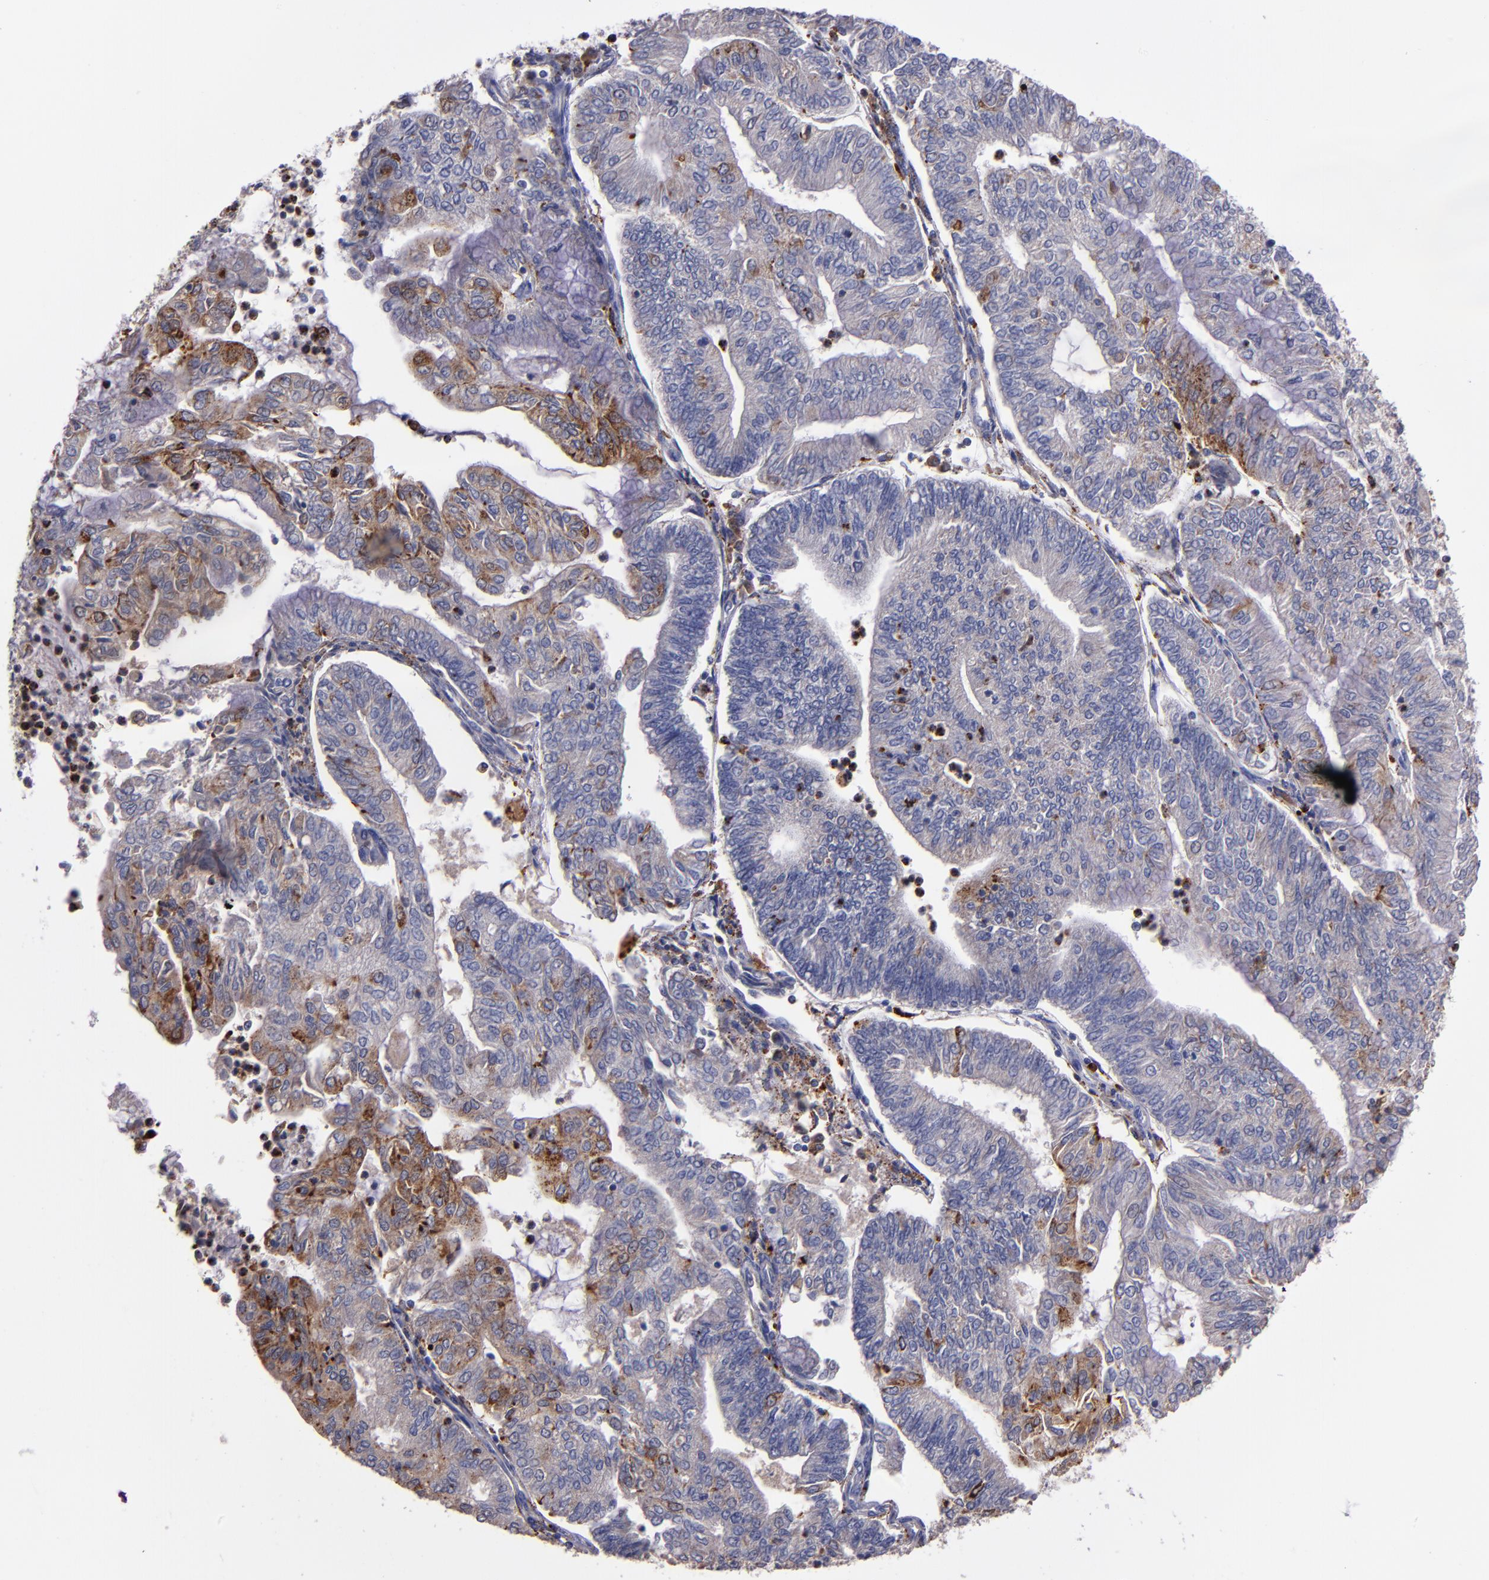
{"staining": {"intensity": "weak", "quantity": "25%-75%", "location": "cytoplasmic/membranous"}, "tissue": "endometrial cancer", "cell_type": "Tumor cells", "image_type": "cancer", "snomed": [{"axis": "morphology", "description": "Adenocarcinoma, NOS"}, {"axis": "topography", "description": "Endometrium"}], "caption": "High-power microscopy captured an IHC histopathology image of endometrial adenocarcinoma, revealing weak cytoplasmic/membranous positivity in approximately 25%-75% of tumor cells. (DAB = brown stain, brightfield microscopy at high magnification).", "gene": "CTSS", "patient": {"sex": "female", "age": 59}}